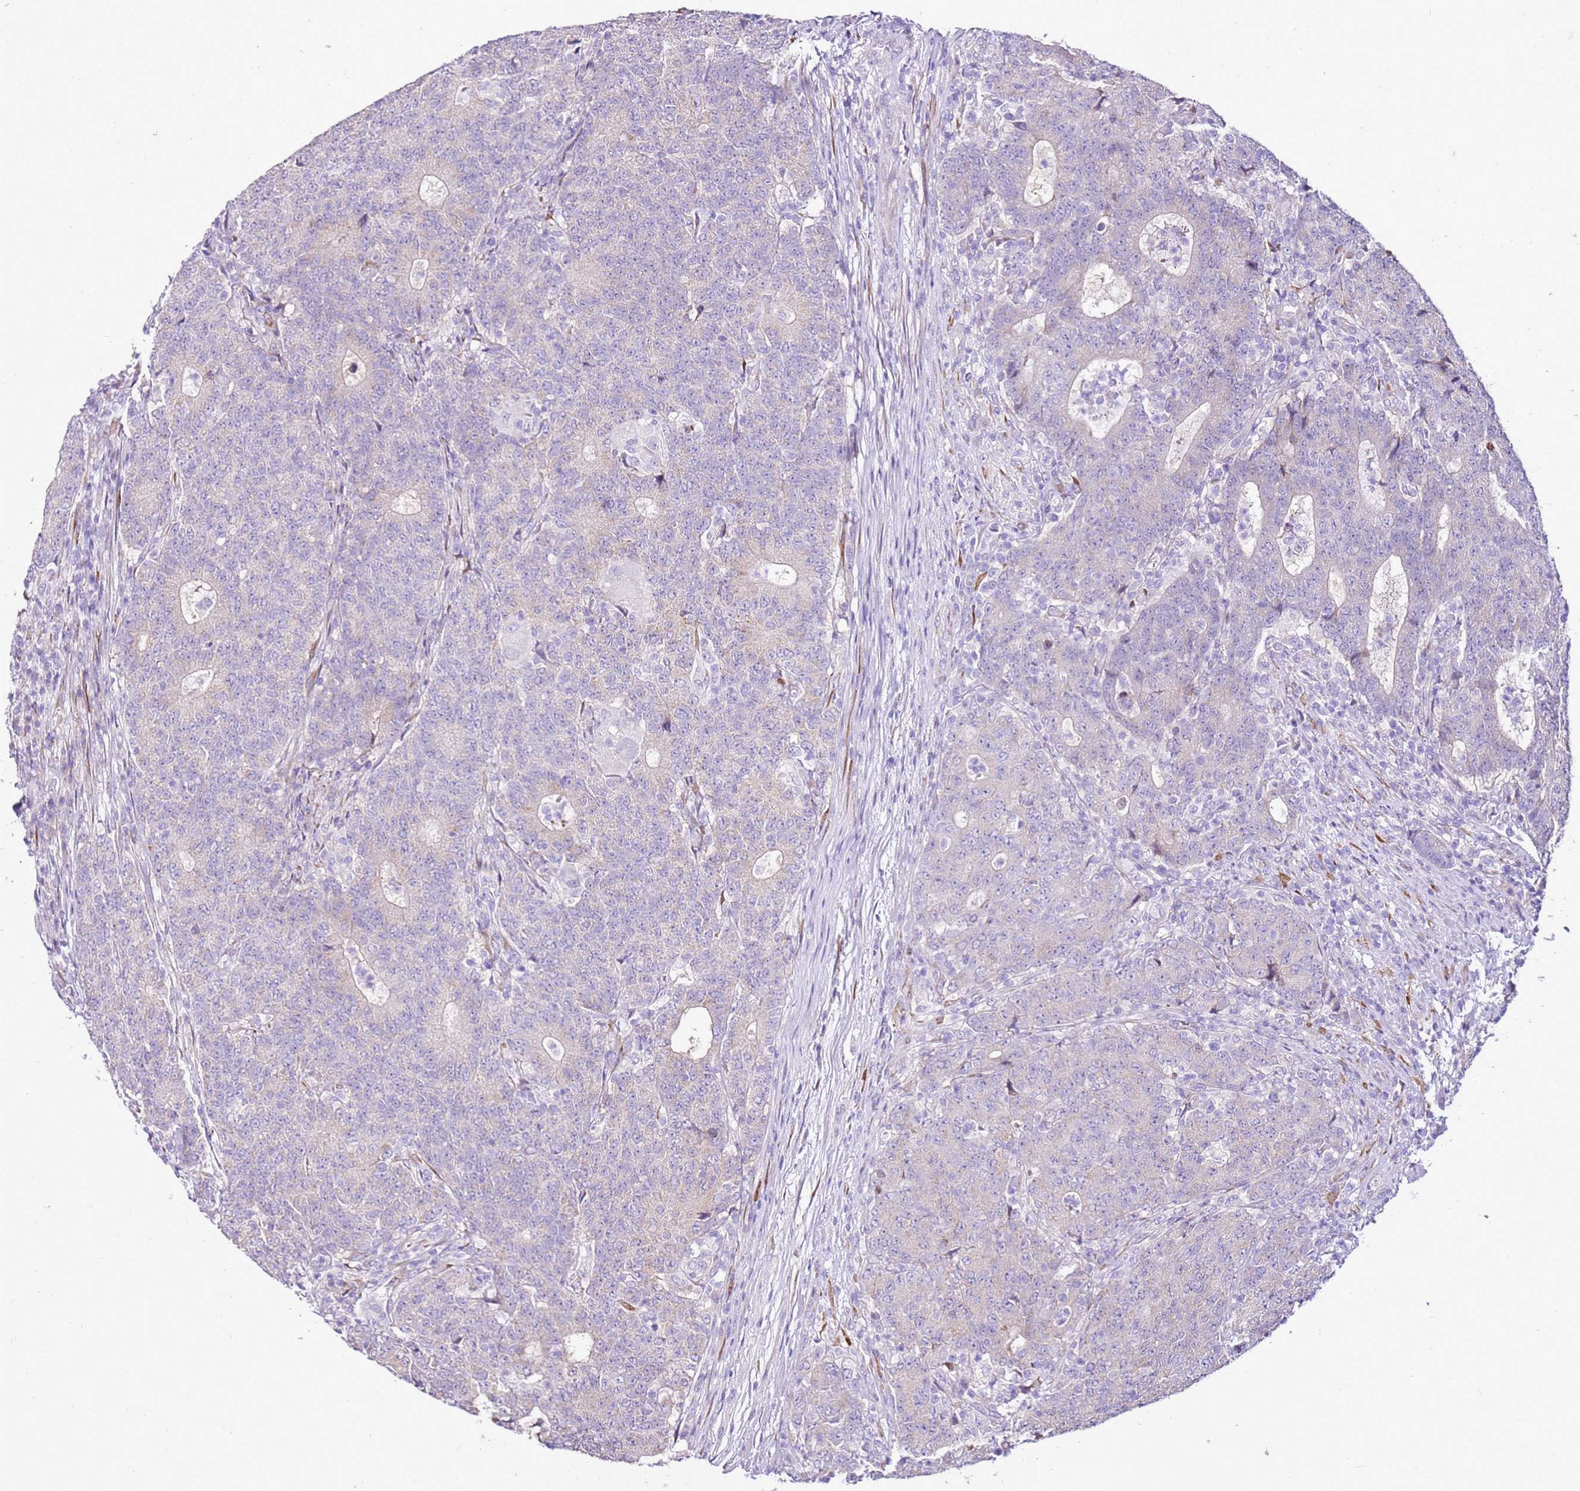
{"staining": {"intensity": "negative", "quantity": "none", "location": "none"}, "tissue": "colorectal cancer", "cell_type": "Tumor cells", "image_type": "cancer", "snomed": [{"axis": "morphology", "description": "Adenocarcinoma, NOS"}, {"axis": "topography", "description": "Colon"}], "caption": "The histopathology image reveals no significant expression in tumor cells of colorectal cancer (adenocarcinoma).", "gene": "SLC38A5", "patient": {"sex": "female", "age": 75}}